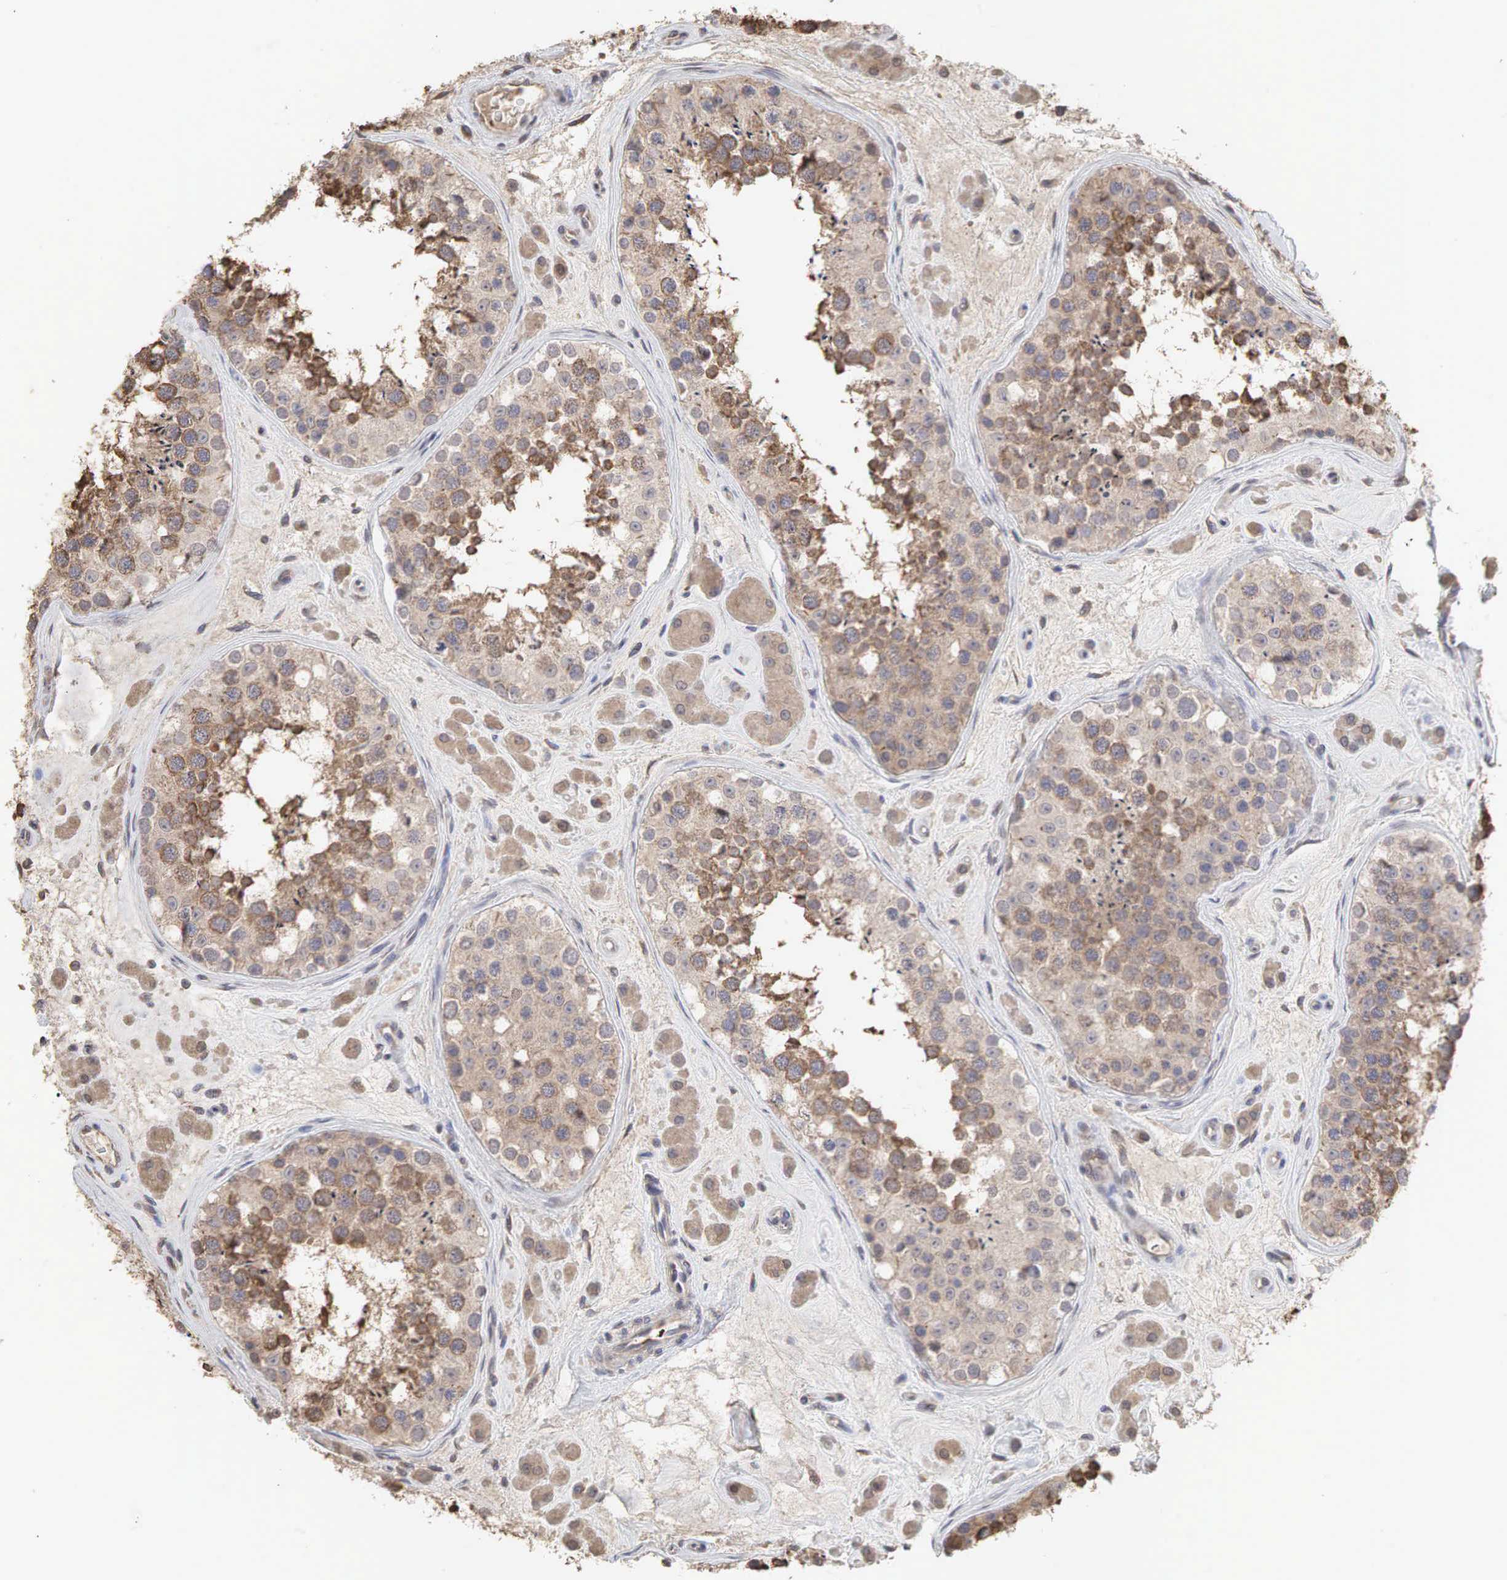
{"staining": {"intensity": "moderate", "quantity": ">75%", "location": "cytoplasmic/membranous"}, "tissue": "testis", "cell_type": "Cells in seminiferous ducts", "image_type": "normal", "snomed": [{"axis": "morphology", "description": "Normal tissue, NOS"}, {"axis": "topography", "description": "Testis"}], "caption": "This image exhibits benign testis stained with immunohistochemistry (IHC) to label a protein in brown. The cytoplasmic/membranous of cells in seminiferous ducts show moderate positivity for the protein. Nuclei are counter-stained blue.", "gene": "PABPC5", "patient": {"sex": "male", "age": 38}}